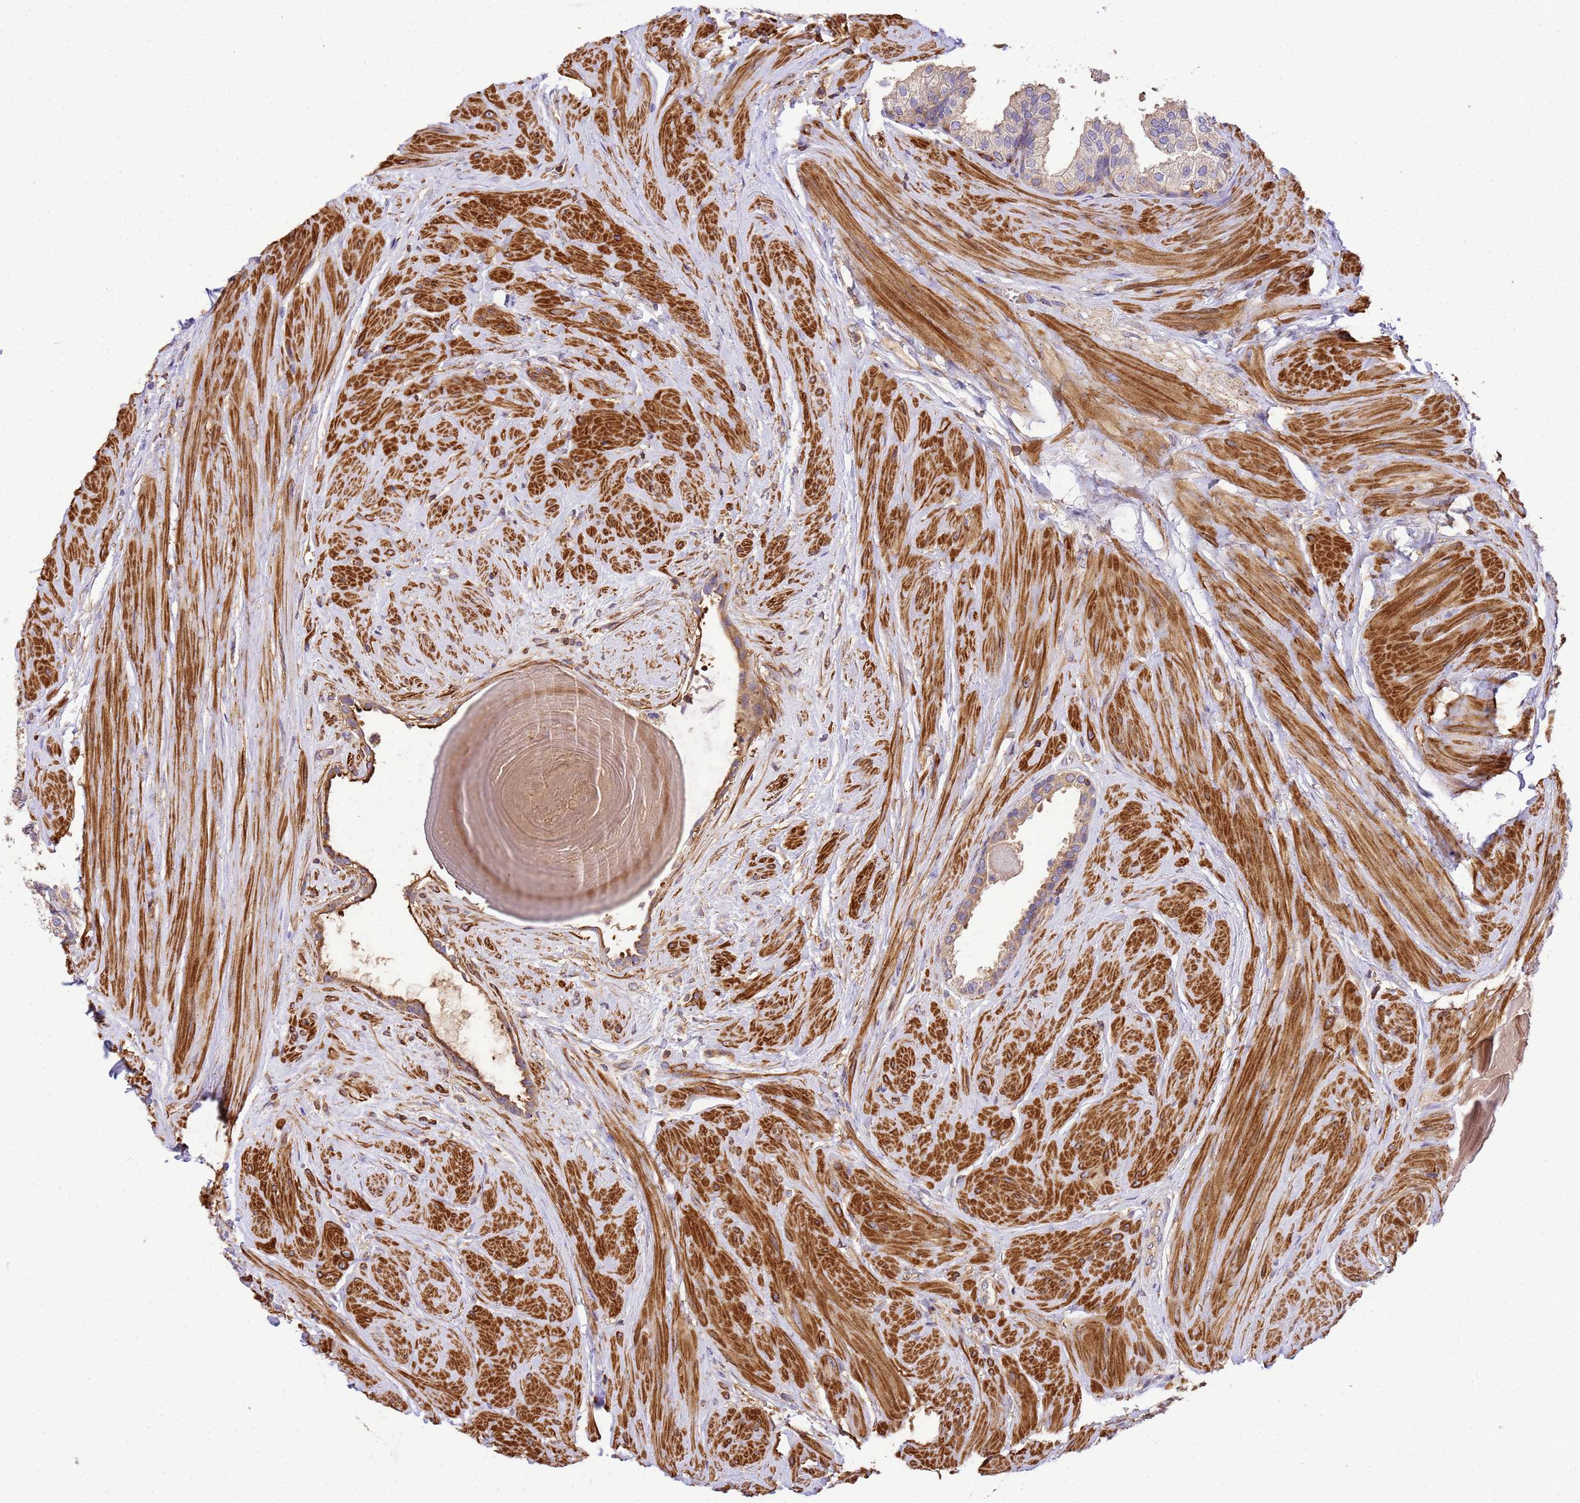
{"staining": {"intensity": "weak", "quantity": "25%-75%", "location": "cytoplasmic/membranous"}, "tissue": "prostate", "cell_type": "Glandular cells", "image_type": "normal", "snomed": [{"axis": "morphology", "description": "Normal tissue, NOS"}, {"axis": "topography", "description": "Prostate"}], "caption": "Immunohistochemistry (IHC) photomicrograph of unremarkable prostate stained for a protein (brown), which displays low levels of weak cytoplasmic/membranous staining in approximately 25%-75% of glandular cells.", "gene": "WDR64", "patient": {"sex": "male", "age": 48}}